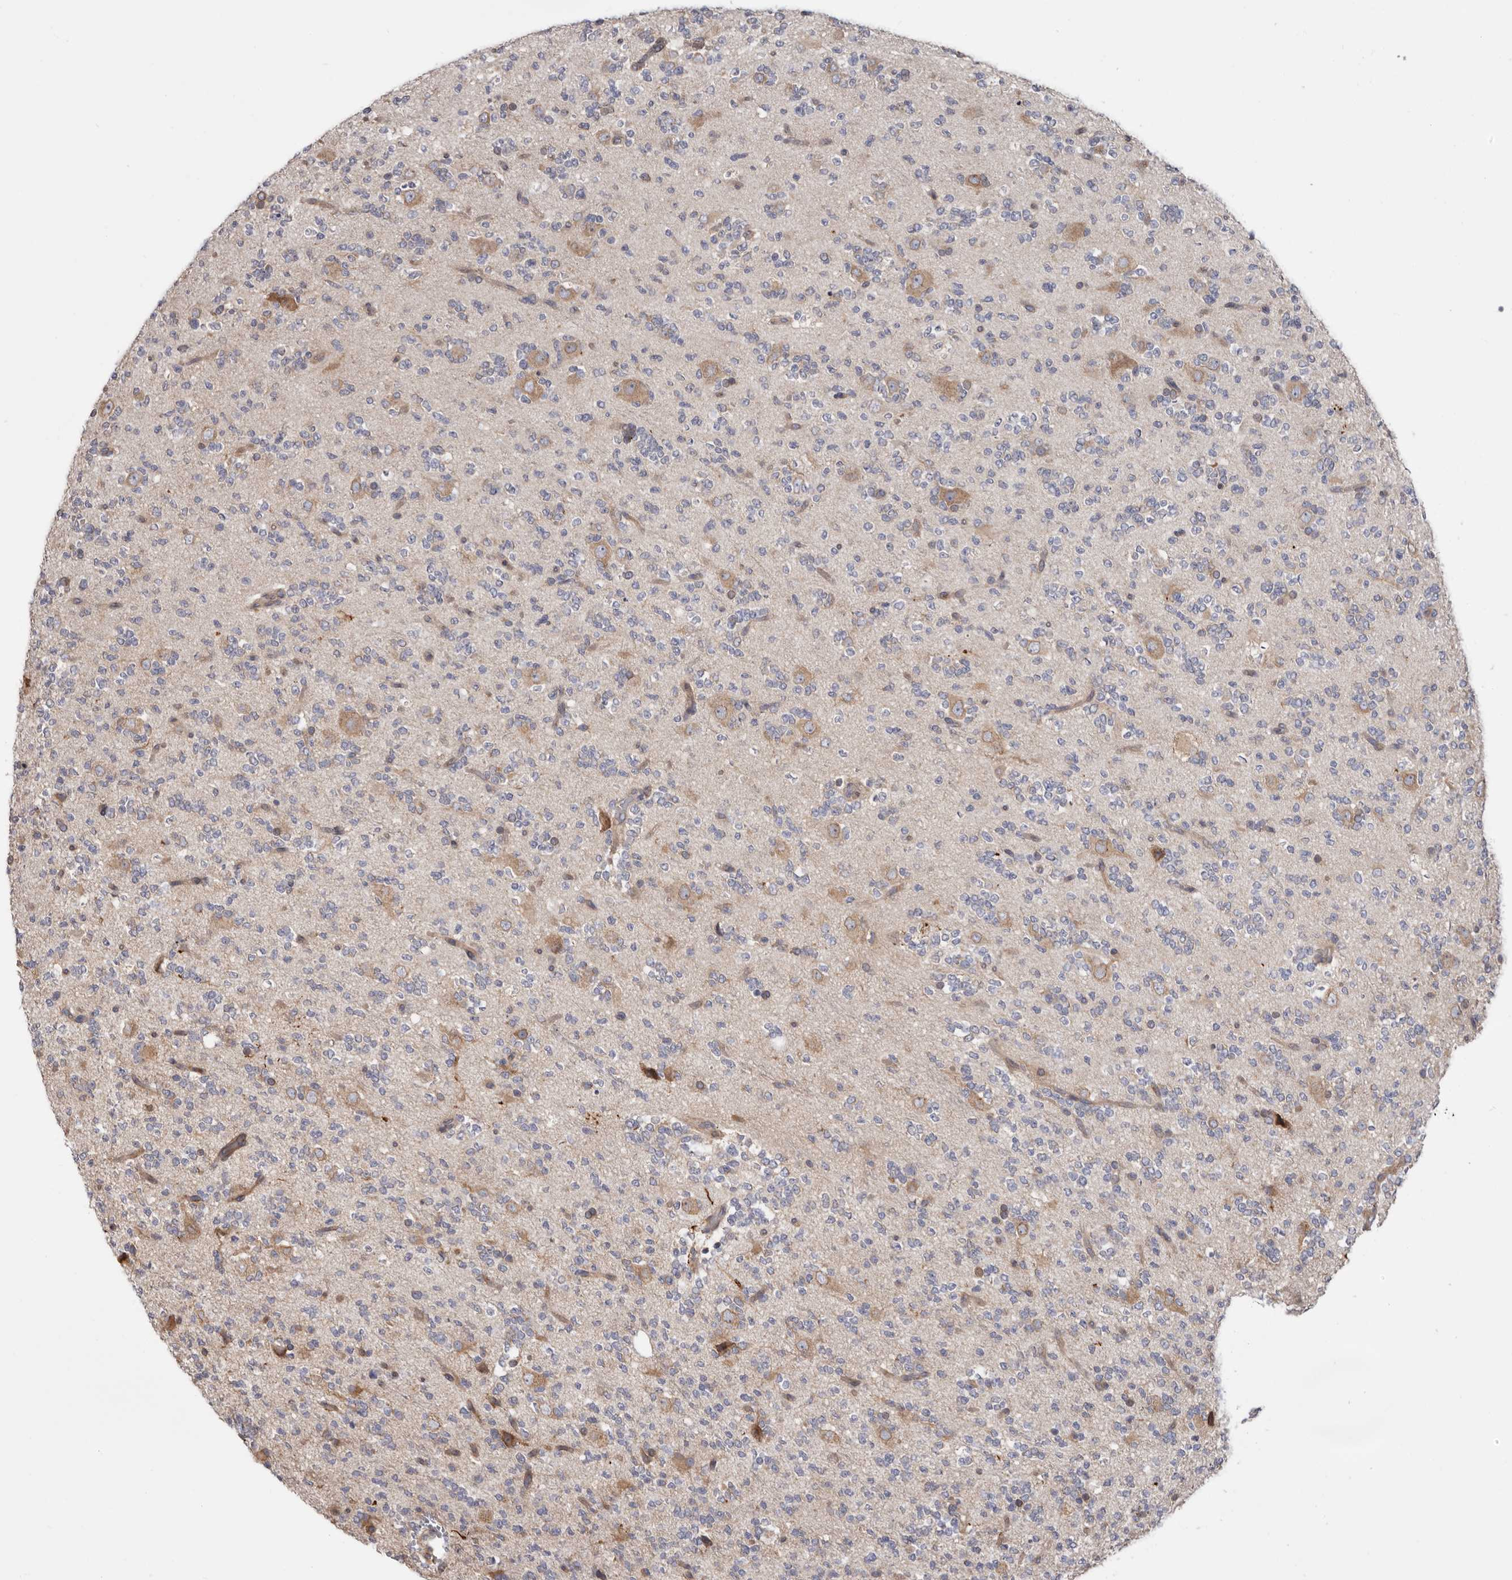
{"staining": {"intensity": "weak", "quantity": "<25%", "location": "cytoplasmic/membranous"}, "tissue": "glioma", "cell_type": "Tumor cells", "image_type": "cancer", "snomed": [{"axis": "morphology", "description": "Glioma, malignant, High grade"}, {"axis": "topography", "description": "Brain"}], "caption": "The histopathology image demonstrates no significant expression in tumor cells of glioma.", "gene": "TMUB1", "patient": {"sex": "female", "age": 62}}